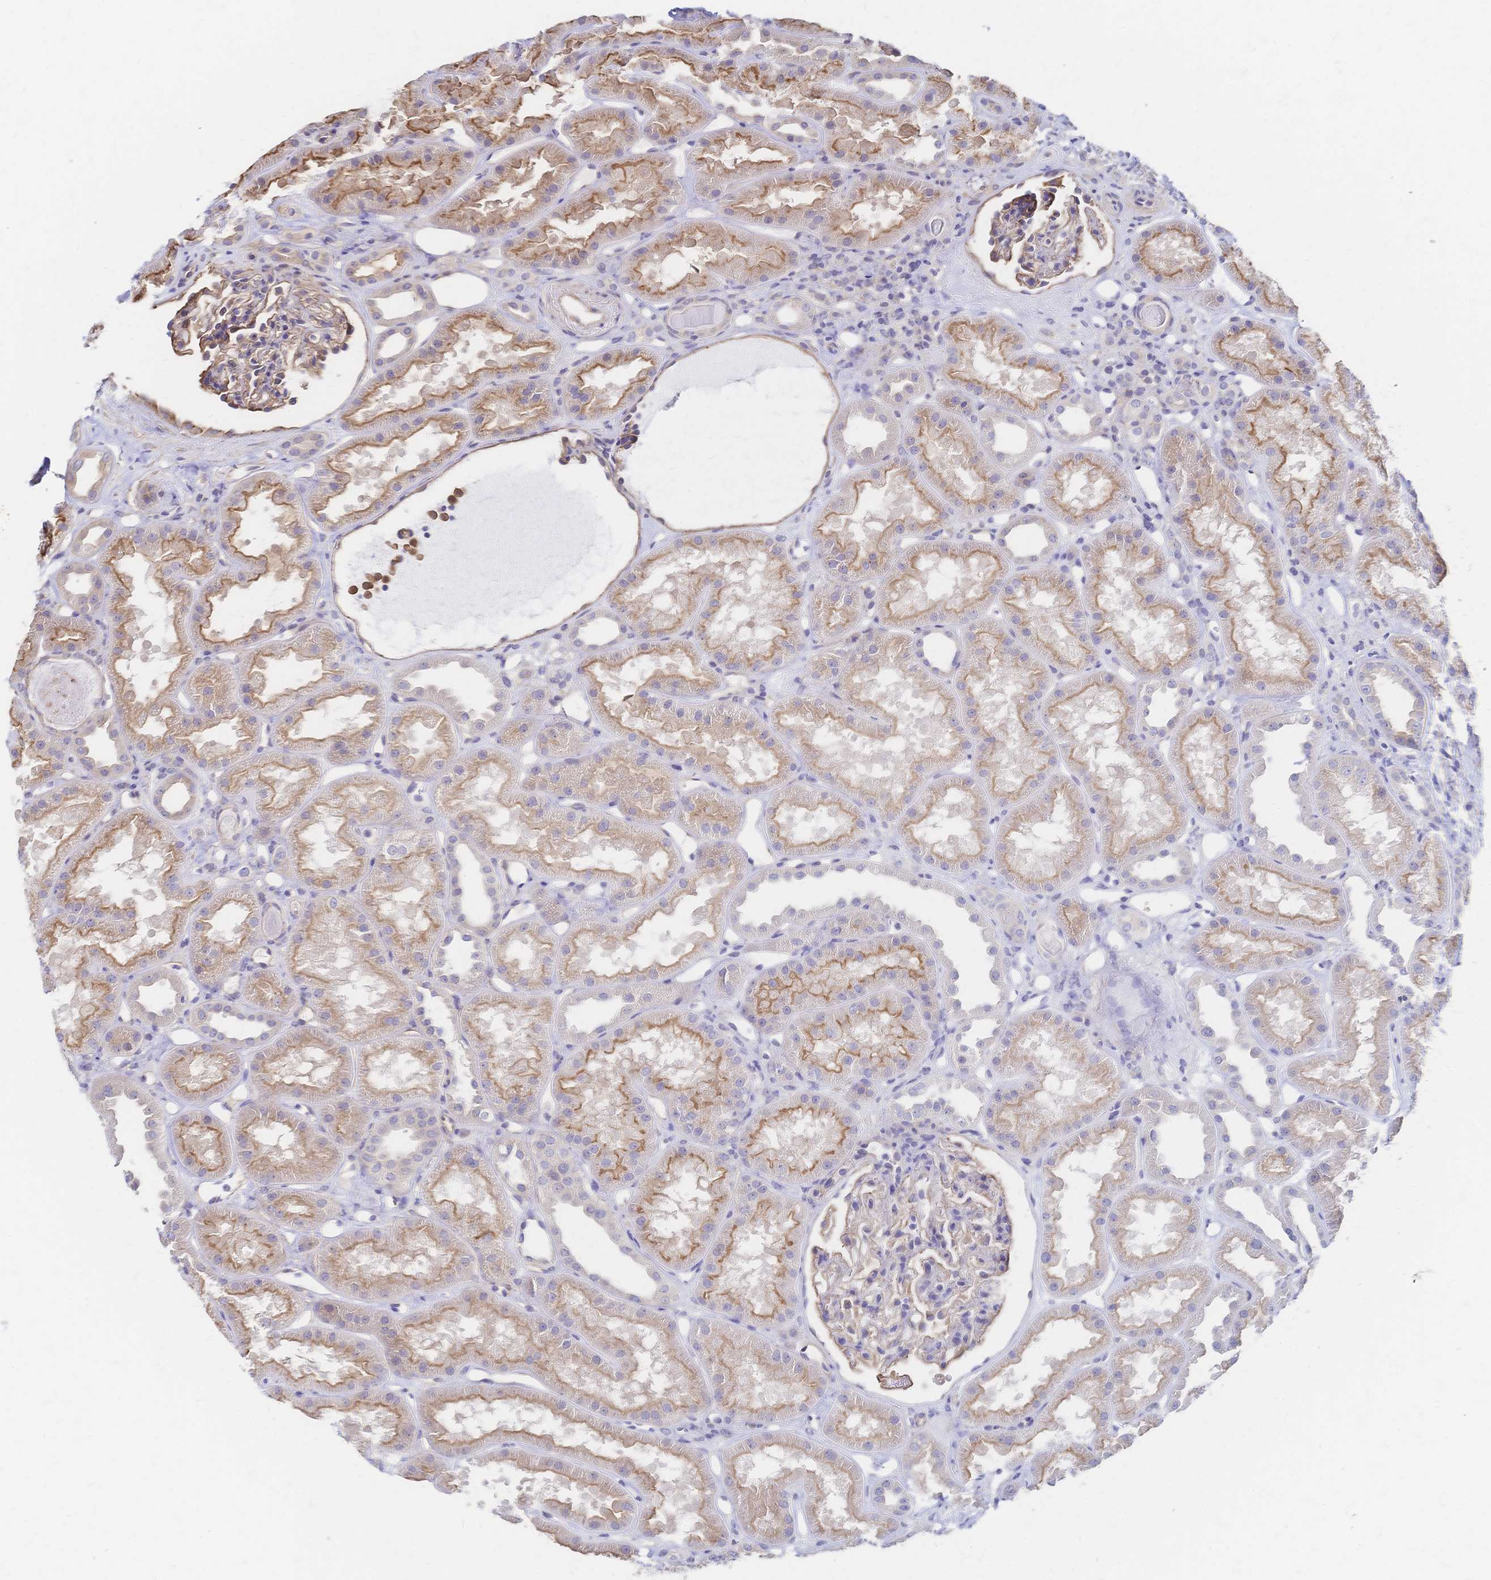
{"staining": {"intensity": "weak", "quantity": "<25%", "location": "cytoplasmic/membranous"}, "tissue": "kidney", "cell_type": "Cells in glomeruli", "image_type": "normal", "snomed": [{"axis": "morphology", "description": "Normal tissue, NOS"}, {"axis": "topography", "description": "Kidney"}], "caption": "High magnification brightfield microscopy of unremarkable kidney stained with DAB (brown) and counterstained with hematoxylin (blue): cells in glomeruli show no significant positivity.", "gene": "SLC5A1", "patient": {"sex": "male", "age": 61}}